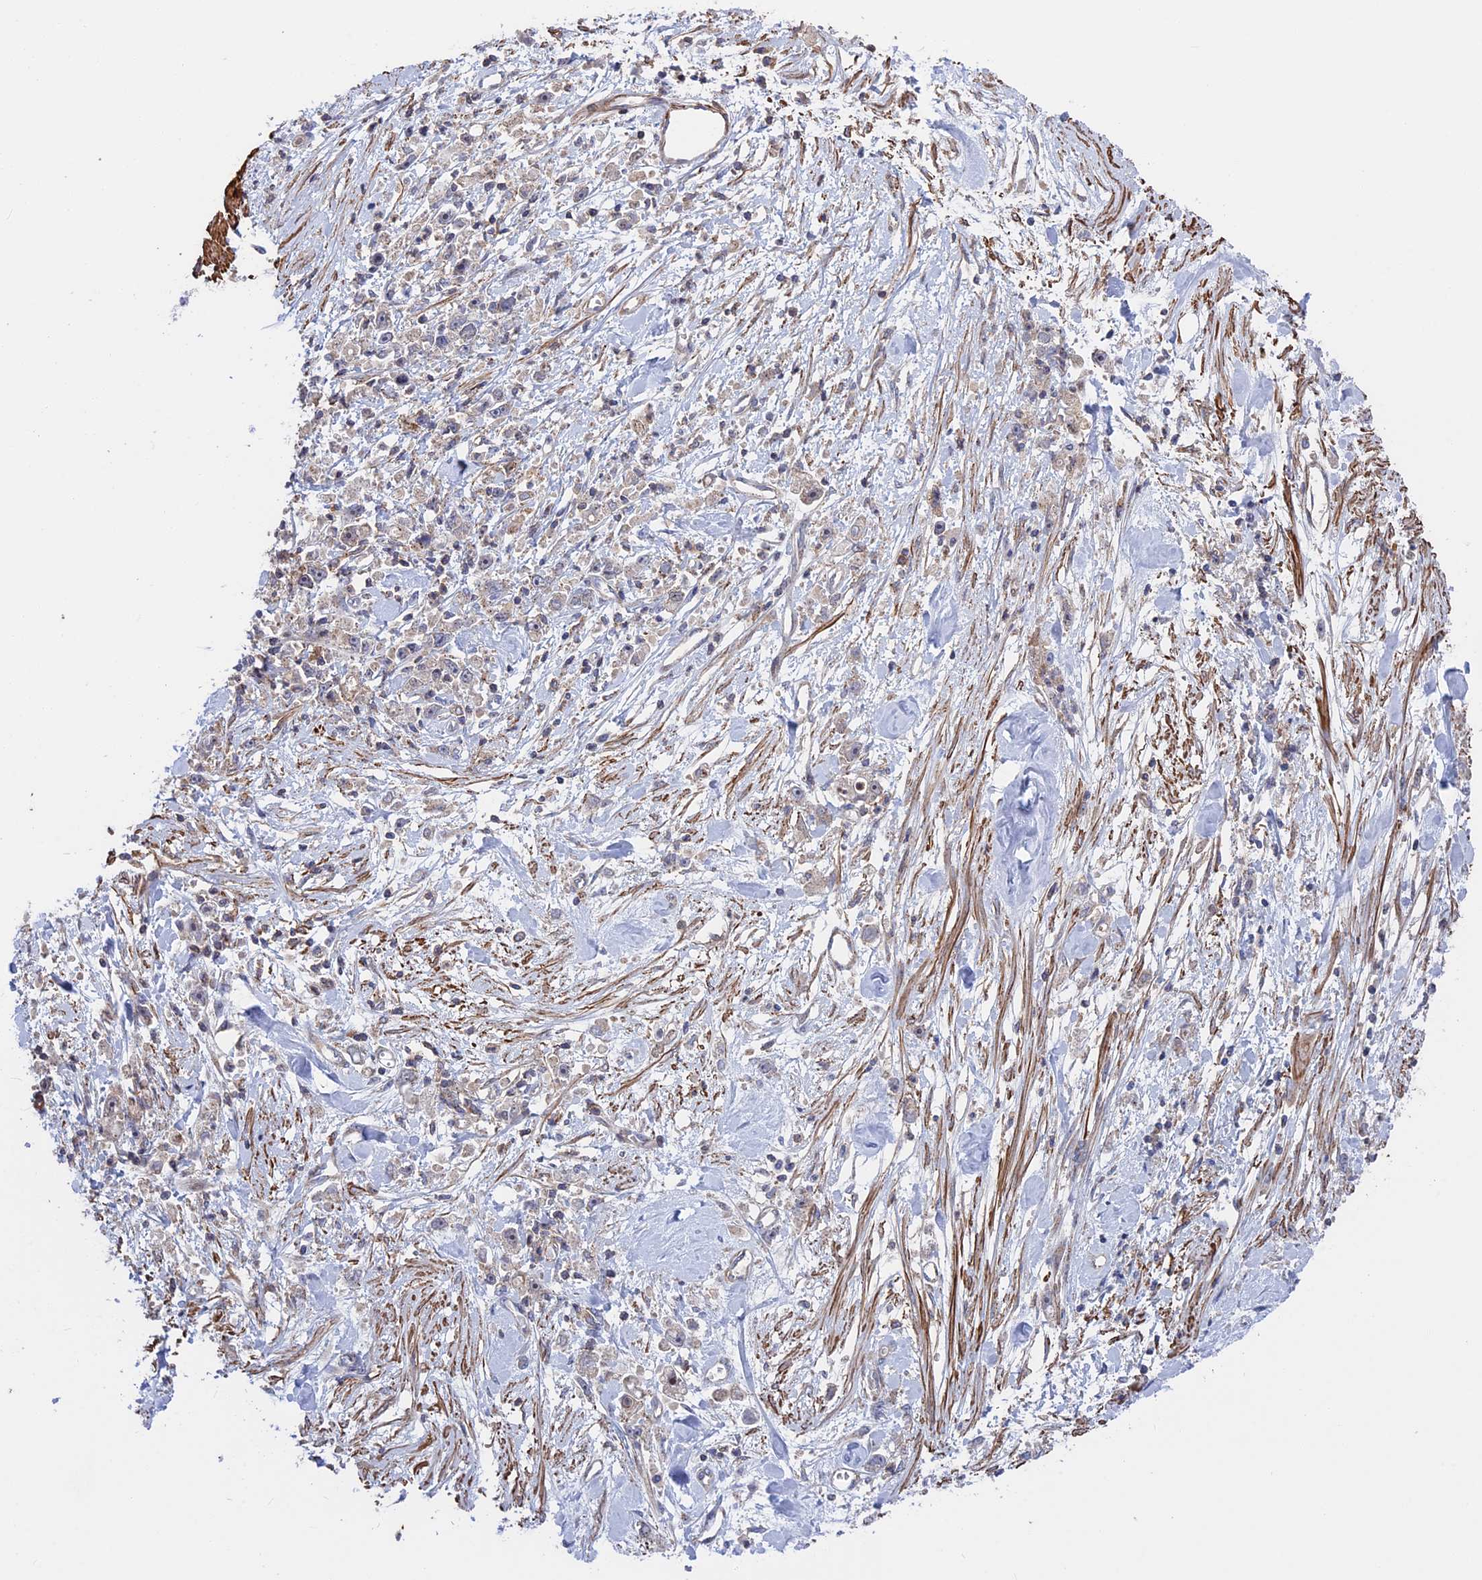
{"staining": {"intensity": "negative", "quantity": "none", "location": "none"}, "tissue": "stomach cancer", "cell_type": "Tumor cells", "image_type": "cancer", "snomed": [{"axis": "morphology", "description": "Adenocarcinoma, NOS"}, {"axis": "topography", "description": "Stomach"}], "caption": "An image of adenocarcinoma (stomach) stained for a protein shows no brown staining in tumor cells.", "gene": "LYPD5", "patient": {"sex": "female", "age": 59}}